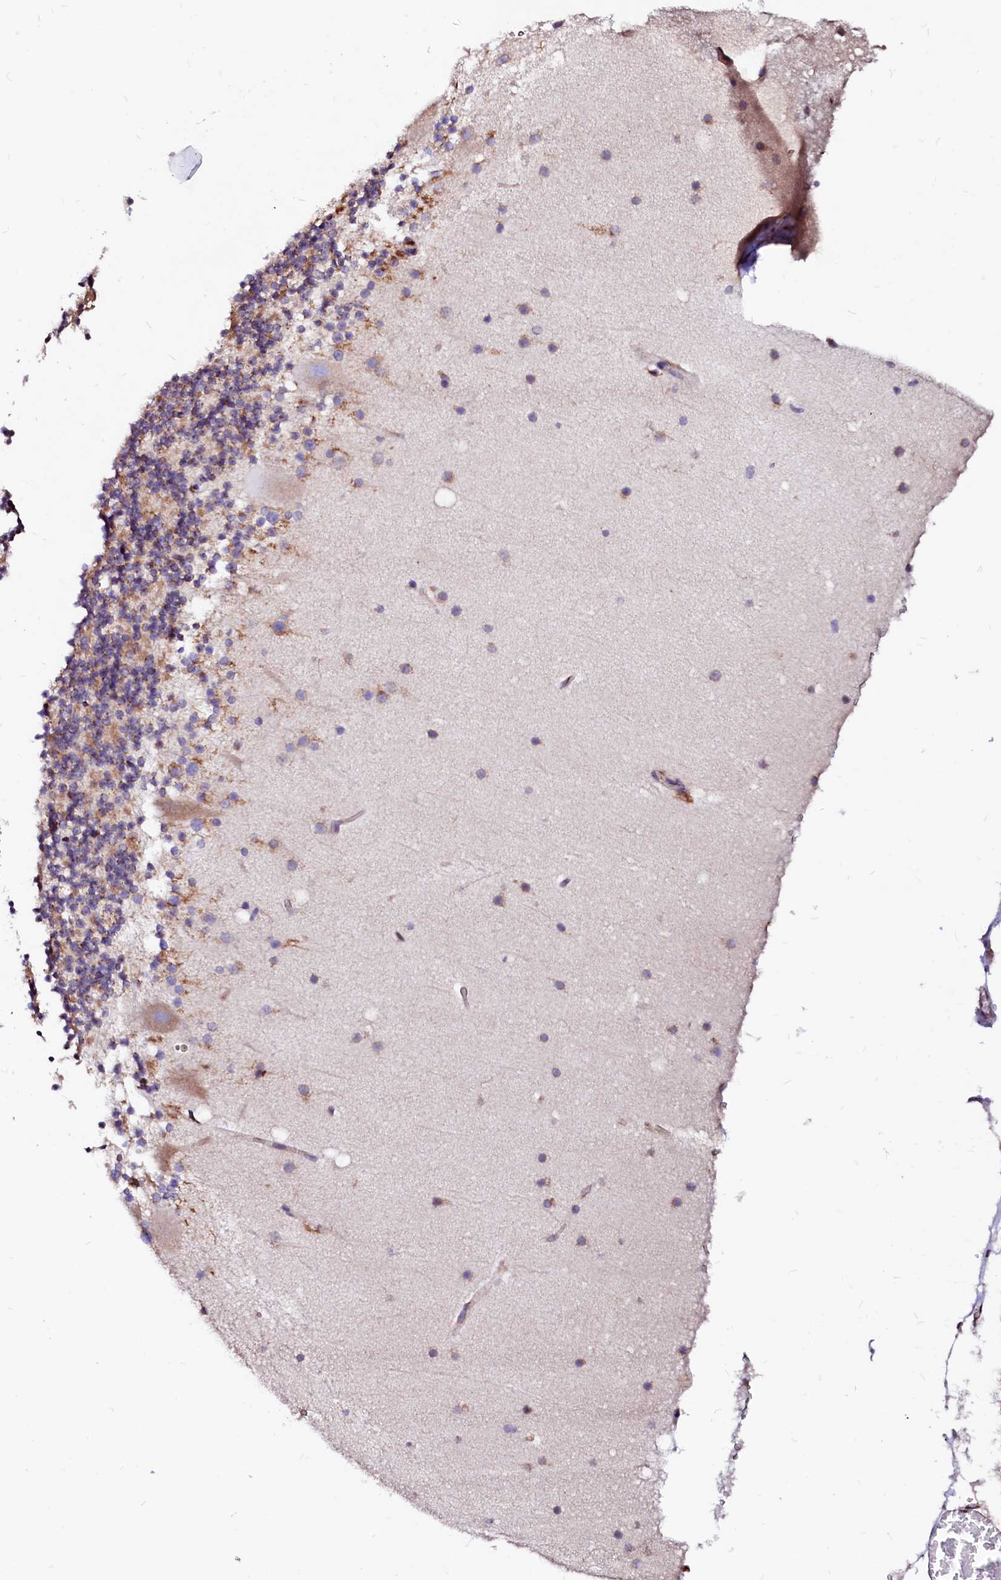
{"staining": {"intensity": "weak", "quantity": "25%-75%", "location": "cytoplasmic/membranous"}, "tissue": "cerebellum", "cell_type": "Cells in granular layer", "image_type": "normal", "snomed": [{"axis": "morphology", "description": "Normal tissue, NOS"}, {"axis": "topography", "description": "Cerebellum"}], "caption": "This image reveals immunohistochemistry (IHC) staining of normal cerebellum, with low weak cytoplasmic/membranous positivity in approximately 25%-75% of cells in granular layer.", "gene": "LMAN1", "patient": {"sex": "male", "age": 57}}